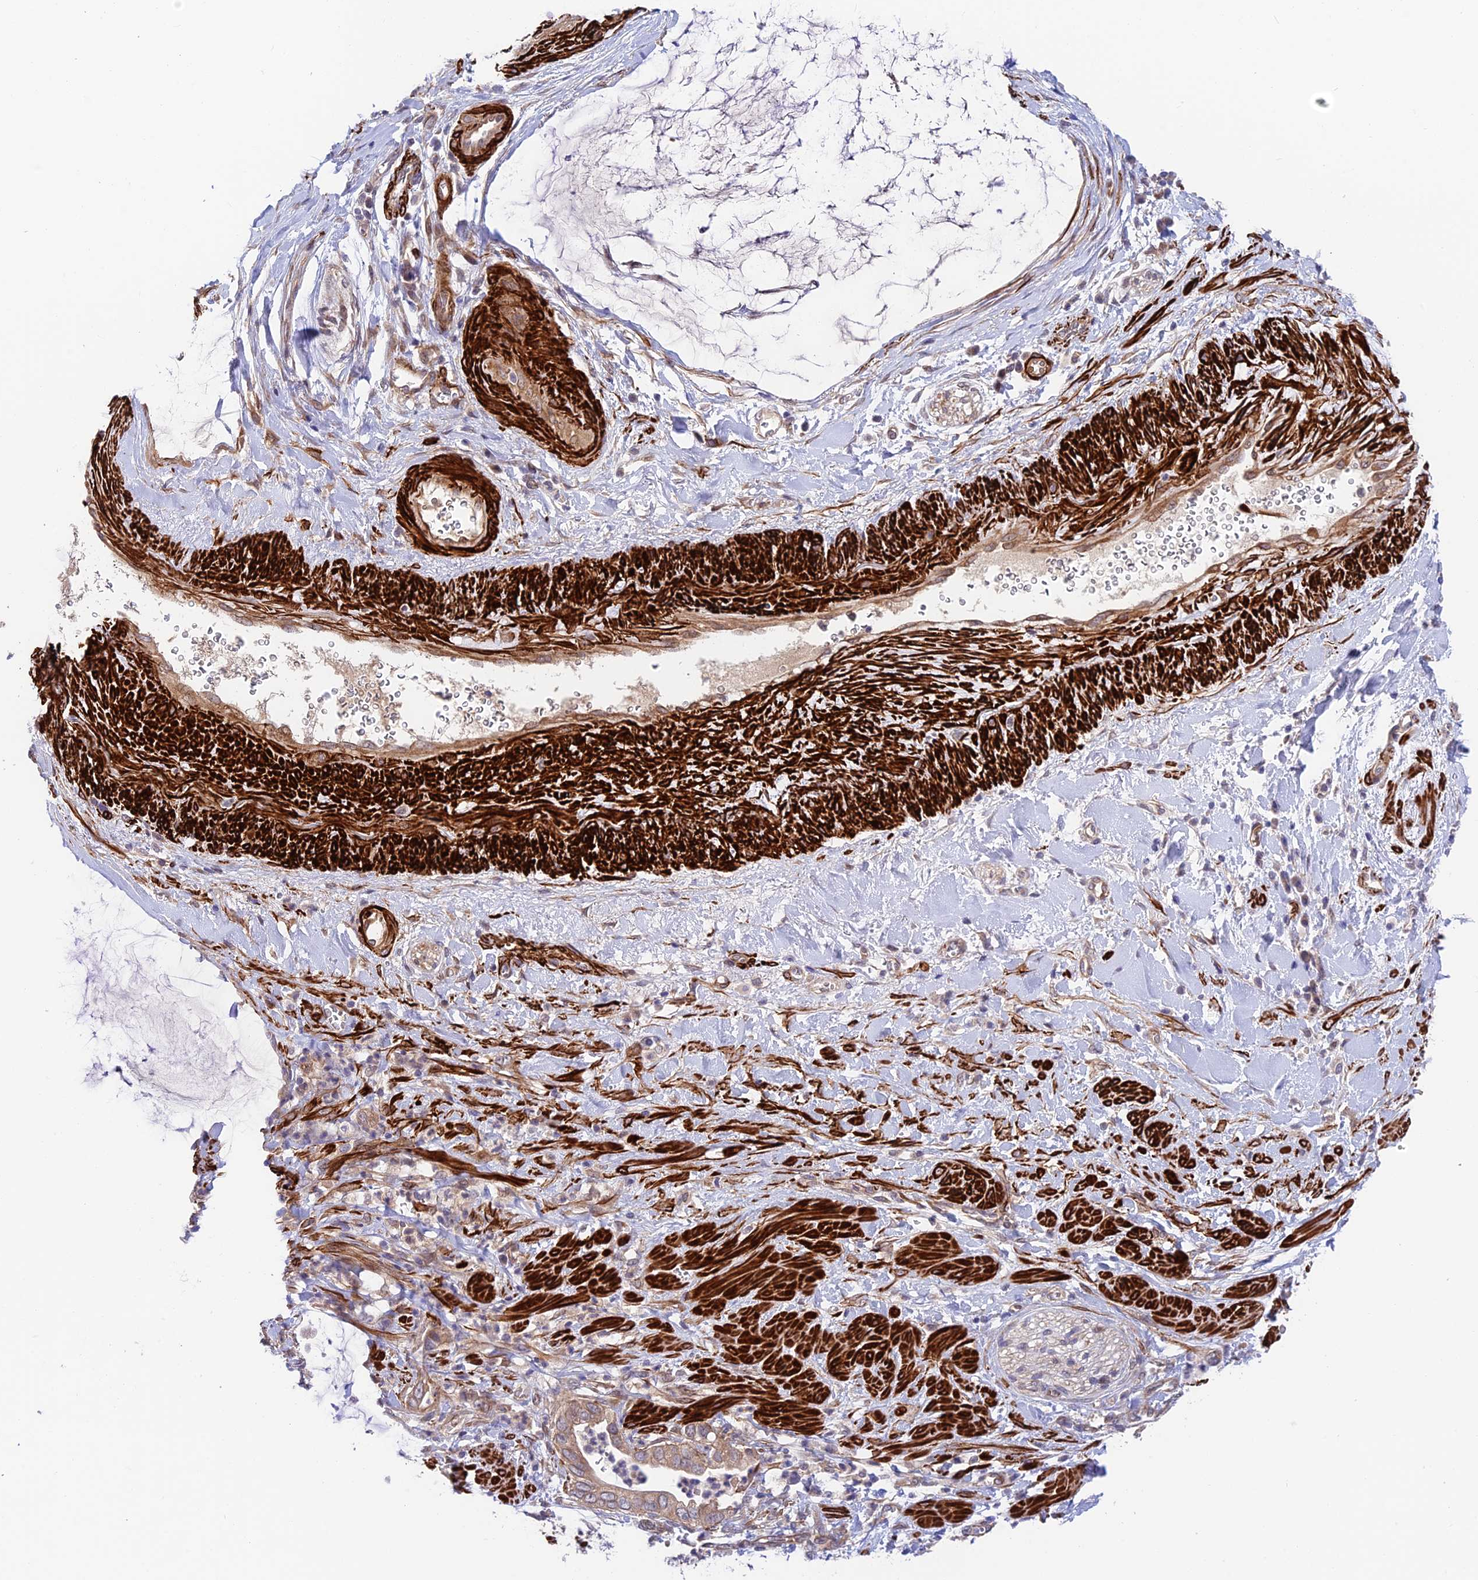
{"staining": {"intensity": "moderate", "quantity": ">75%", "location": "cytoplasmic/membranous"}, "tissue": "pancreatic cancer", "cell_type": "Tumor cells", "image_type": "cancer", "snomed": [{"axis": "morphology", "description": "Adenocarcinoma, NOS"}, {"axis": "topography", "description": "Pancreas"}], "caption": "Tumor cells demonstrate moderate cytoplasmic/membranous positivity in about >75% of cells in pancreatic cancer (adenocarcinoma). (Brightfield microscopy of DAB IHC at high magnification).", "gene": "ANKRD50", "patient": {"sex": "male", "age": 75}}